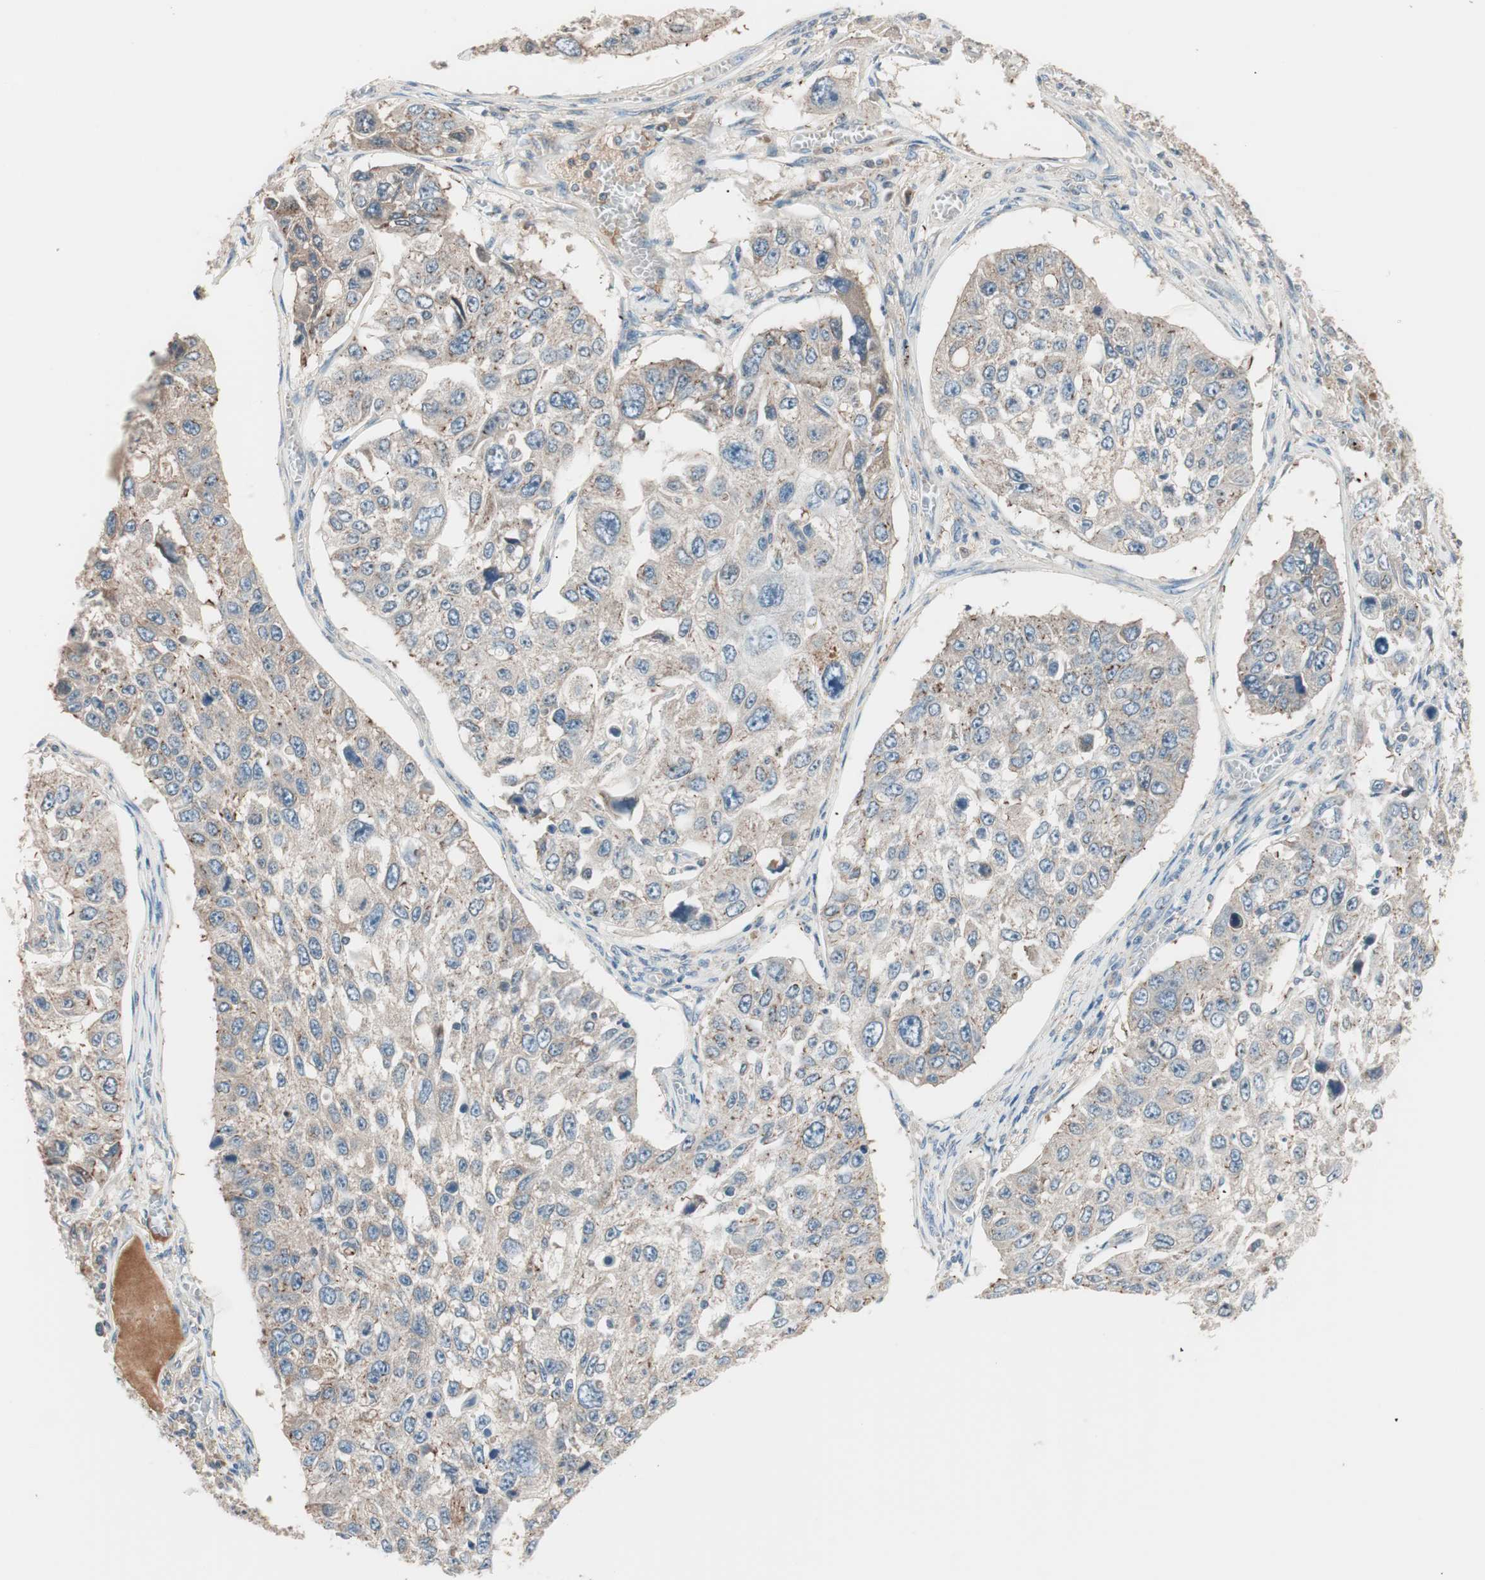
{"staining": {"intensity": "weak", "quantity": "25%-75%", "location": "cytoplasmic/membranous"}, "tissue": "lung cancer", "cell_type": "Tumor cells", "image_type": "cancer", "snomed": [{"axis": "morphology", "description": "Squamous cell carcinoma, NOS"}, {"axis": "topography", "description": "Lung"}], "caption": "A micrograph of squamous cell carcinoma (lung) stained for a protein demonstrates weak cytoplasmic/membranous brown staining in tumor cells.", "gene": "RAD54B", "patient": {"sex": "male", "age": 71}}